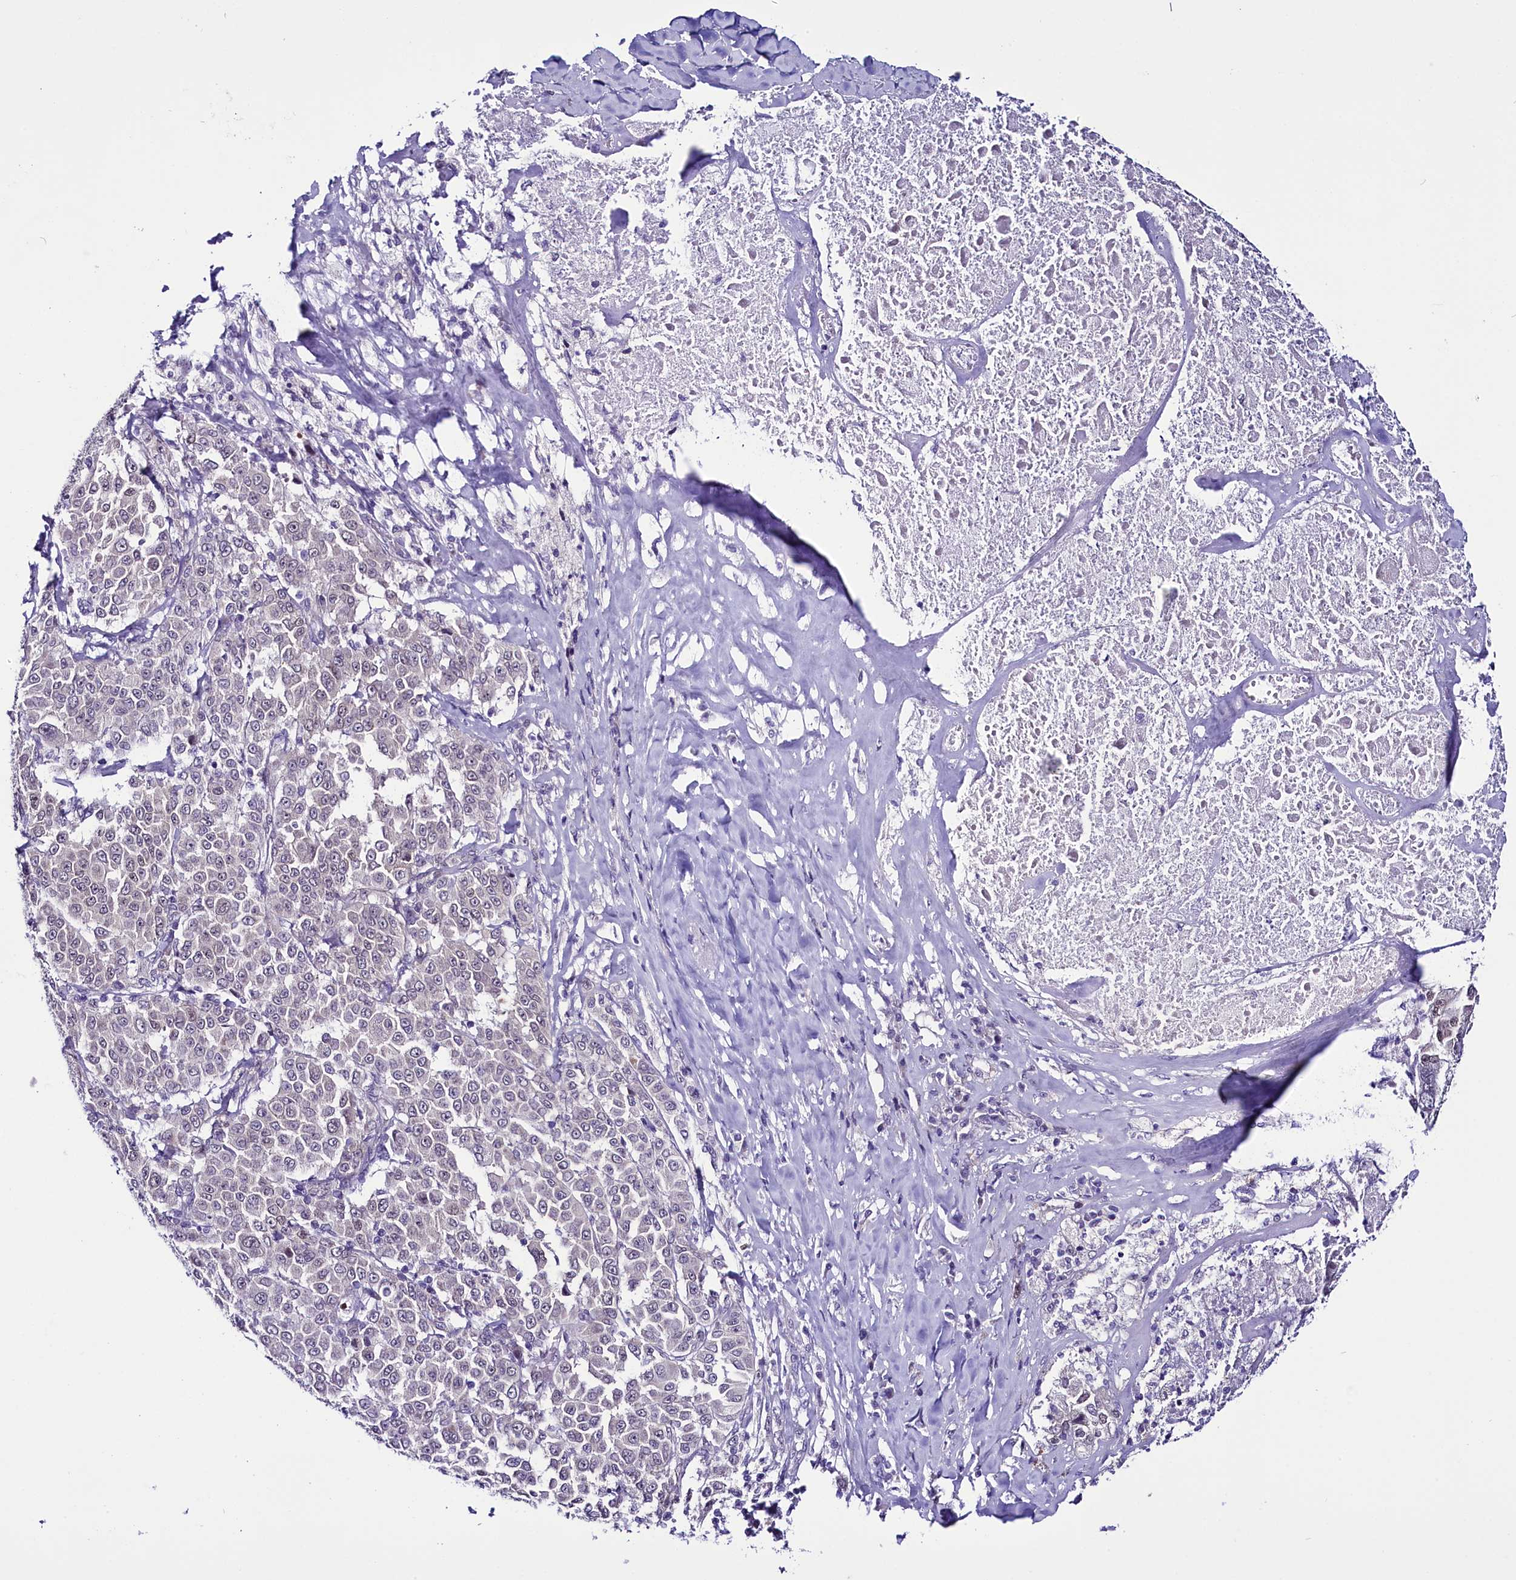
{"staining": {"intensity": "moderate", "quantity": "<25%", "location": "nuclear"}, "tissue": "melanoma", "cell_type": "Tumor cells", "image_type": "cancer", "snomed": [{"axis": "morphology", "description": "Malignant melanoma, Metastatic site"}, {"axis": "topography", "description": "Lymph node"}], "caption": "Malignant melanoma (metastatic site) stained for a protein (brown) shows moderate nuclear positive staining in approximately <25% of tumor cells.", "gene": "CCDC106", "patient": {"sex": "male", "age": 62}}